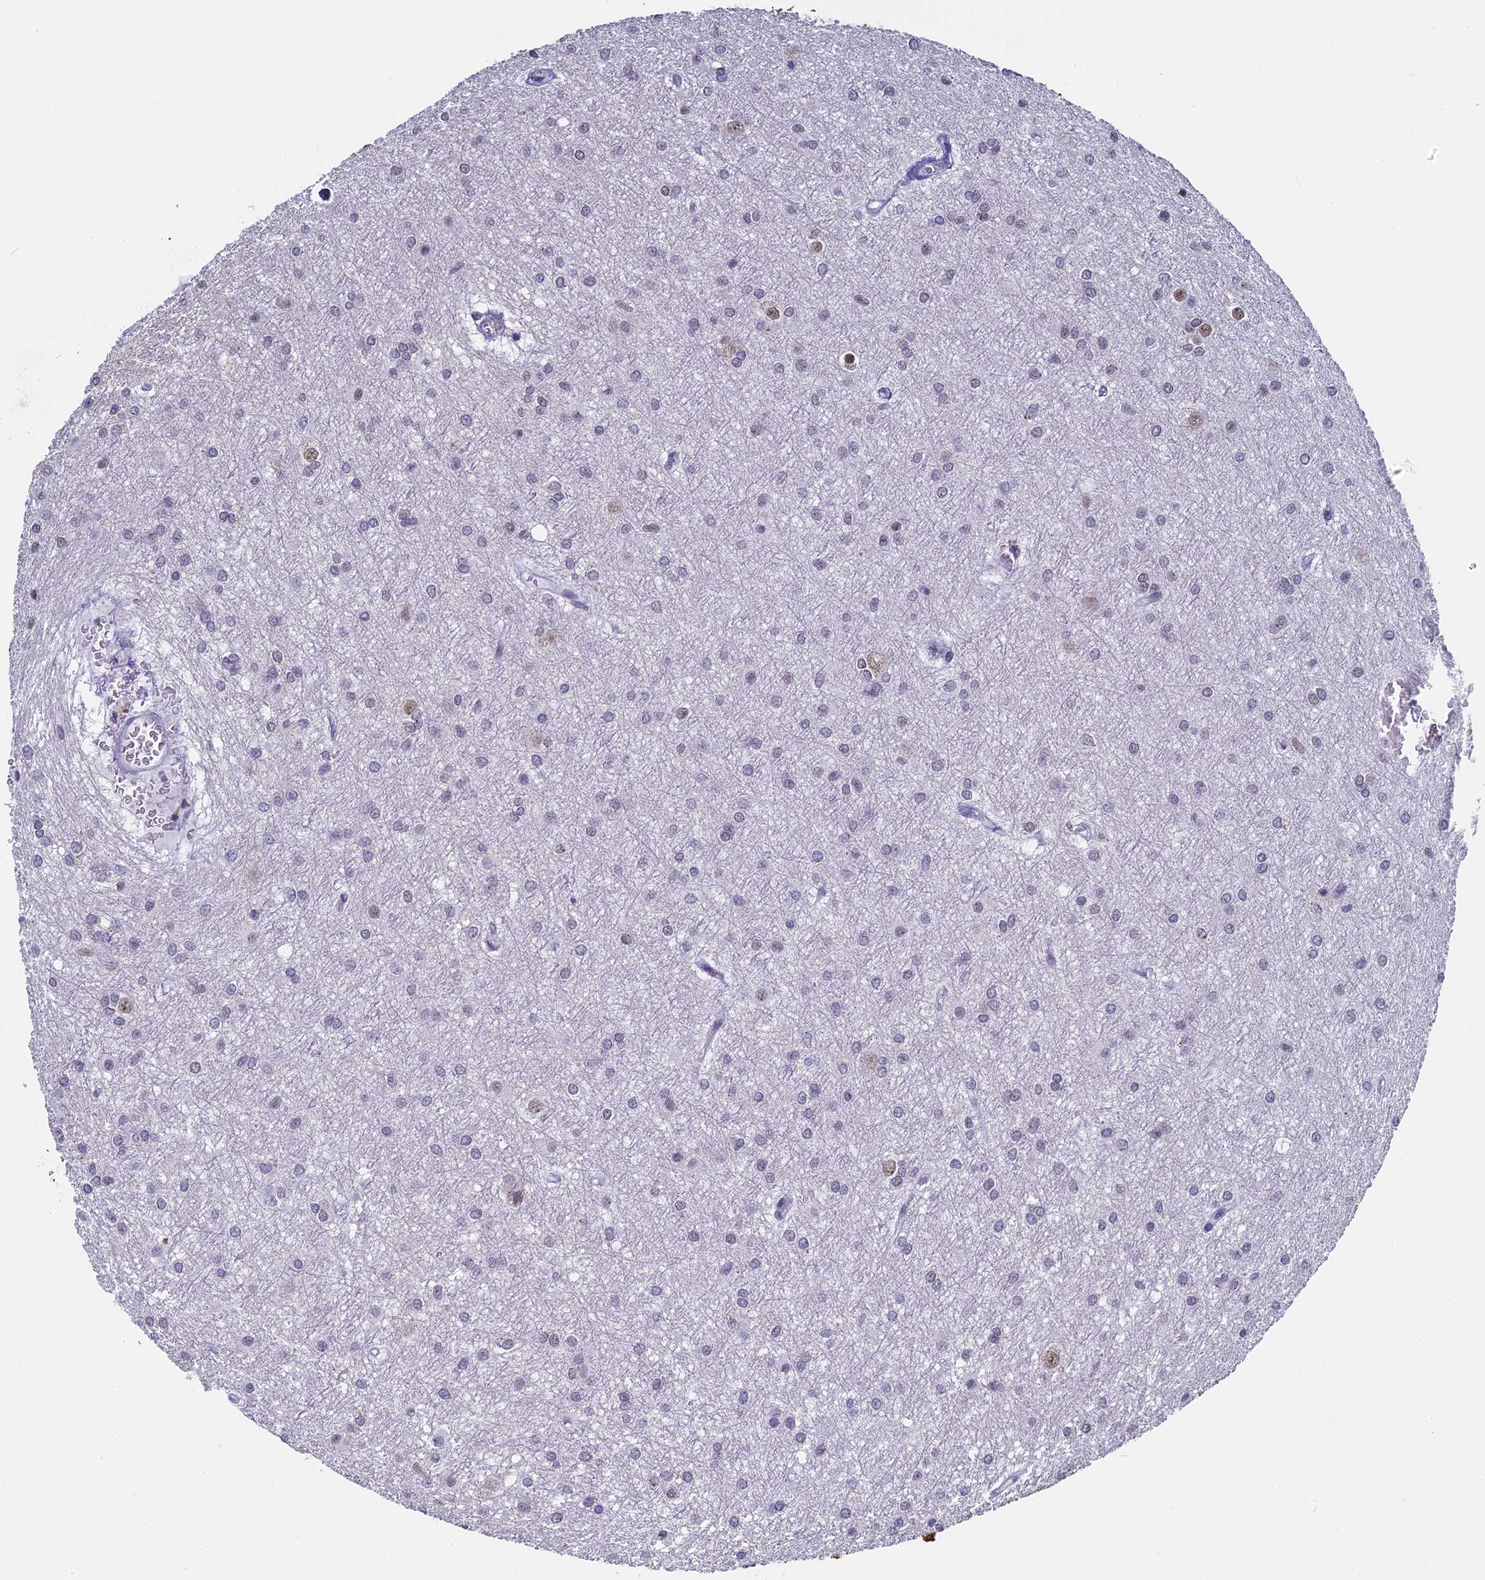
{"staining": {"intensity": "moderate", "quantity": "<25%", "location": "nuclear"}, "tissue": "glioma", "cell_type": "Tumor cells", "image_type": "cancer", "snomed": [{"axis": "morphology", "description": "Glioma, malignant, High grade"}, {"axis": "topography", "description": "Brain"}], "caption": "Human malignant glioma (high-grade) stained for a protein (brown) displays moderate nuclear positive positivity in approximately <25% of tumor cells.", "gene": "CD2BP2", "patient": {"sex": "female", "age": 50}}